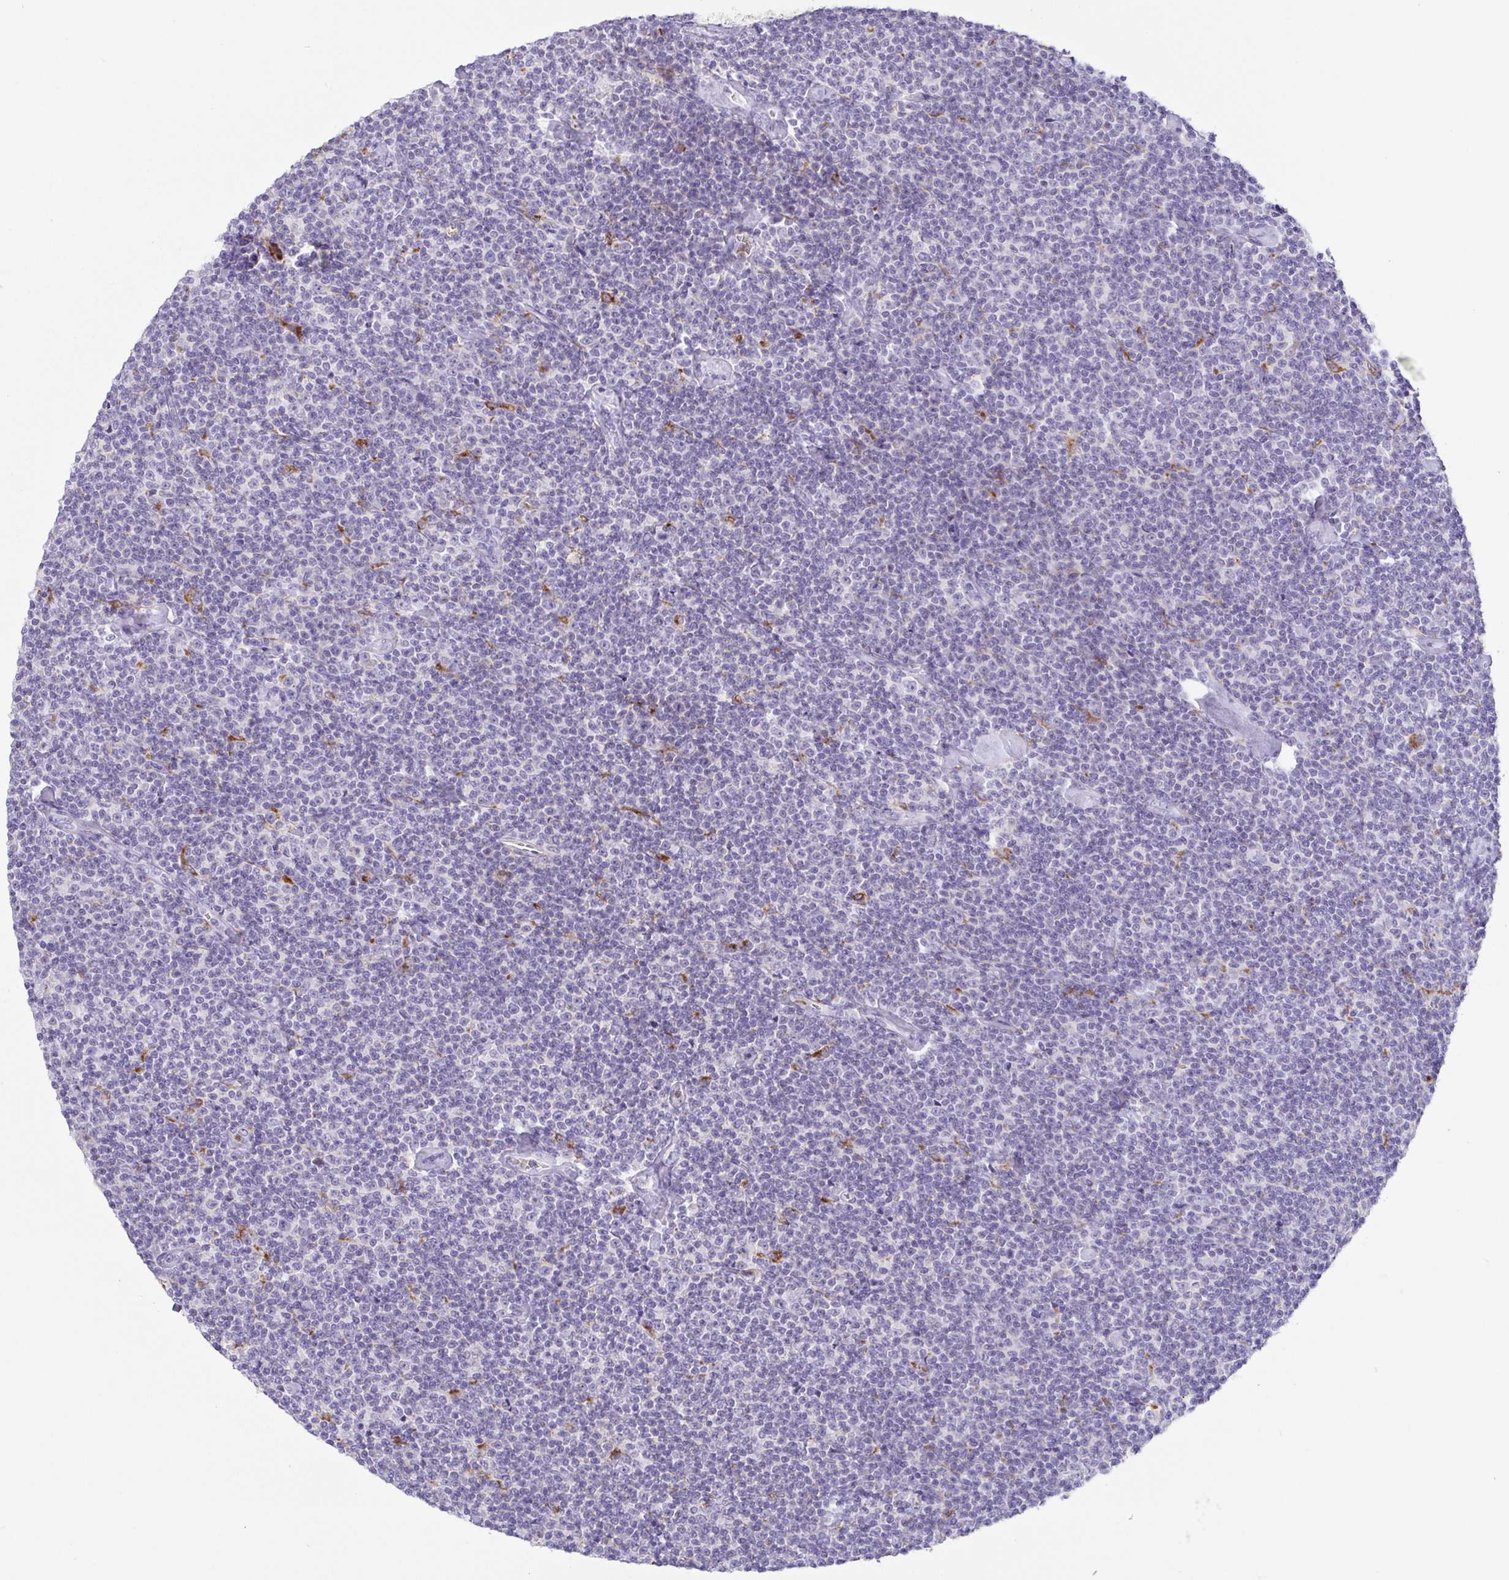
{"staining": {"intensity": "negative", "quantity": "none", "location": "none"}, "tissue": "lymphoma", "cell_type": "Tumor cells", "image_type": "cancer", "snomed": [{"axis": "morphology", "description": "Malignant lymphoma, non-Hodgkin's type, Low grade"}, {"axis": "topography", "description": "Lymph node"}], "caption": "The photomicrograph demonstrates no significant staining in tumor cells of lymphoma.", "gene": "ATP6V1G2", "patient": {"sex": "male", "age": 81}}